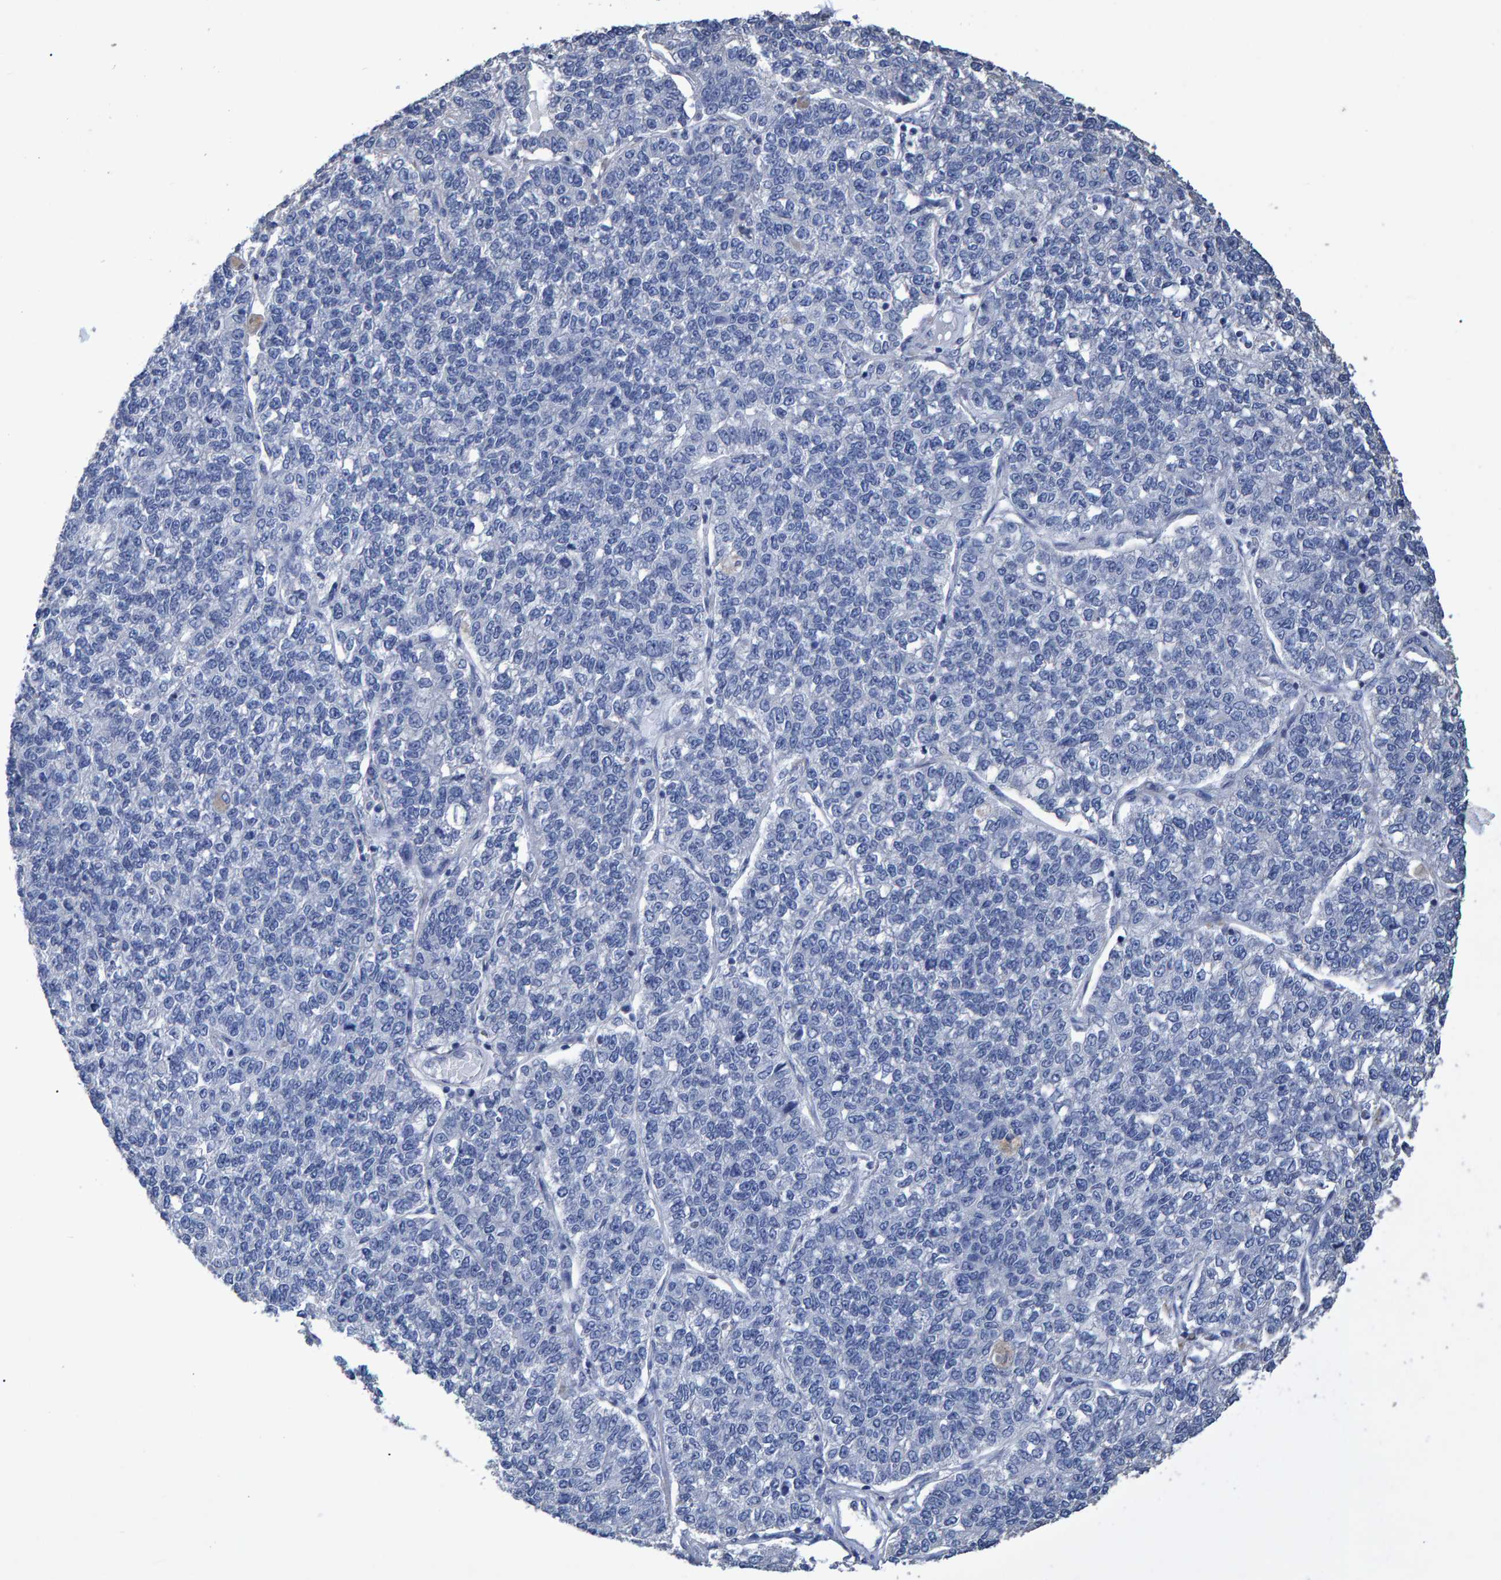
{"staining": {"intensity": "negative", "quantity": "none", "location": "none"}, "tissue": "lung cancer", "cell_type": "Tumor cells", "image_type": "cancer", "snomed": [{"axis": "morphology", "description": "Adenocarcinoma, NOS"}, {"axis": "topography", "description": "Lung"}], "caption": "Tumor cells show no significant staining in lung cancer (adenocarcinoma).", "gene": "HEMGN", "patient": {"sex": "male", "age": 49}}